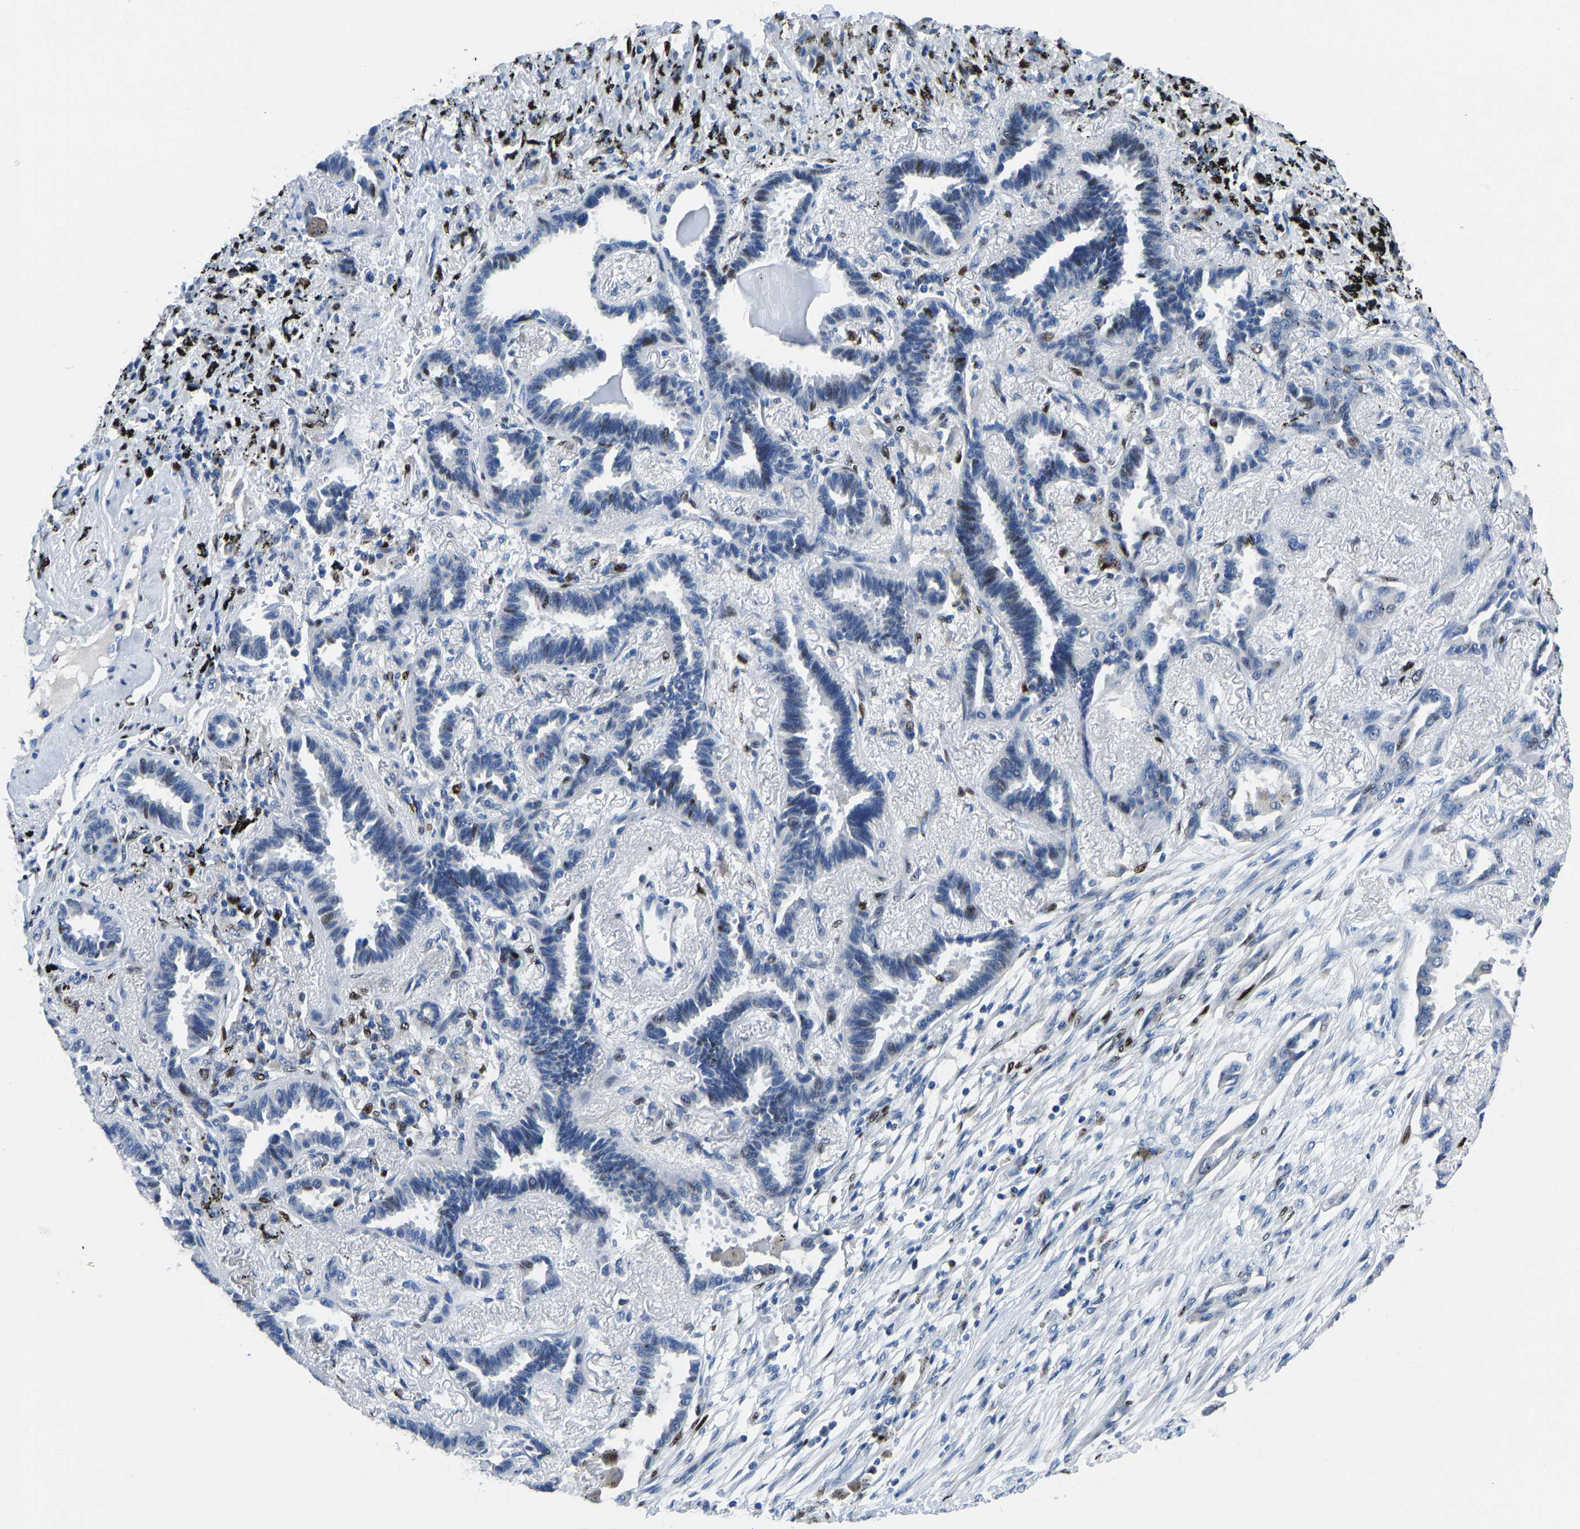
{"staining": {"intensity": "negative", "quantity": "none", "location": "none"}, "tissue": "lung cancer", "cell_type": "Tumor cells", "image_type": "cancer", "snomed": [{"axis": "morphology", "description": "Adenocarcinoma, NOS"}, {"axis": "topography", "description": "Lung"}], "caption": "Immunohistochemistry (IHC) of adenocarcinoma (lung) reveals no expression in tumor cells.", "gene": "EGR1", "patient": {"sex": "male", "age": 59}}